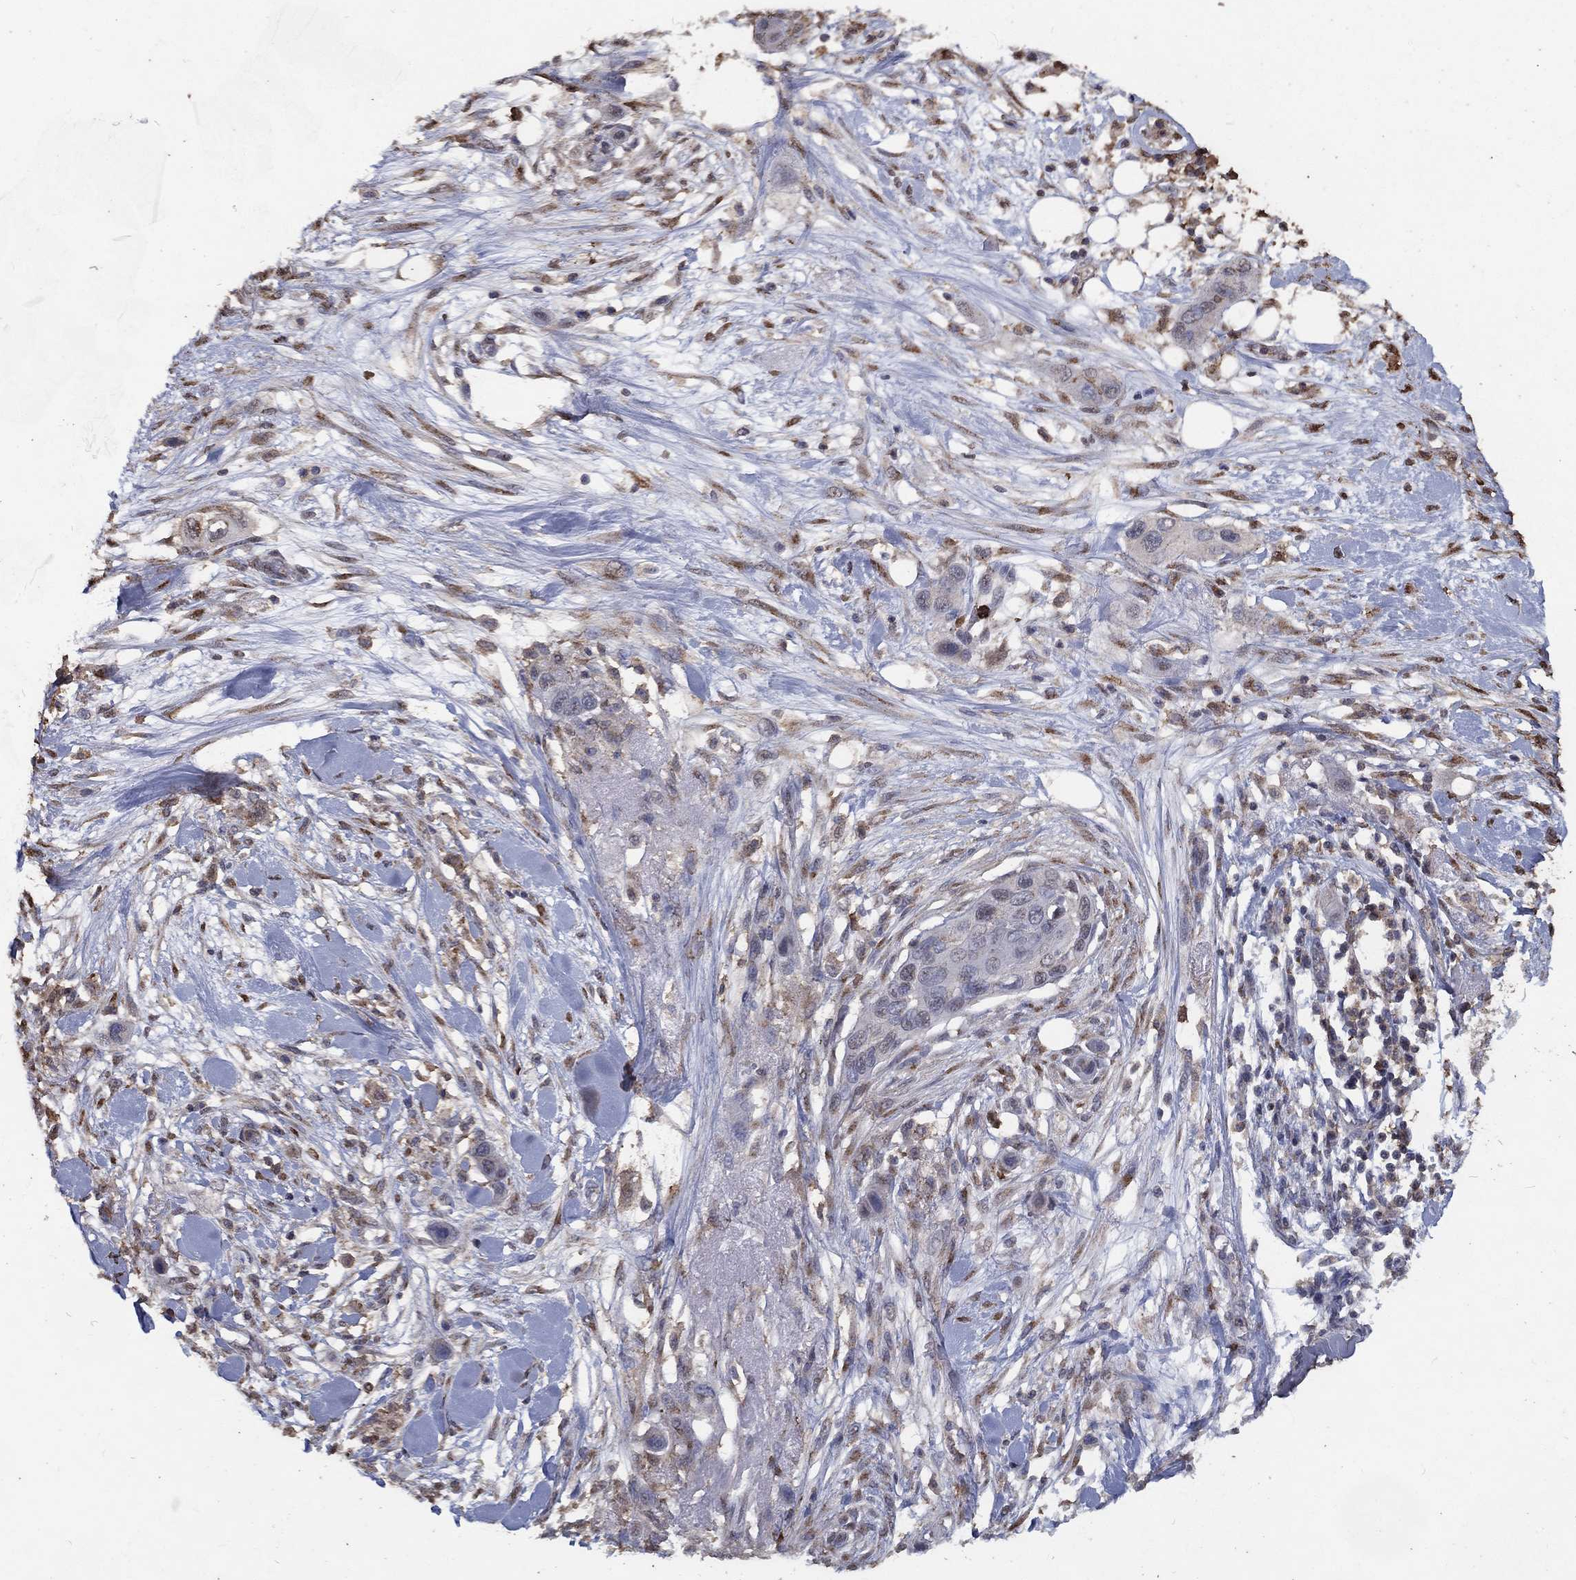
{"staining": {"intensity": "negative", "quantity": "none", "location": "none"}, "tissue": "skin cancer", "cell_type": "Tumor cells", "image_type": "cancer", "snomed": [{"axis": "morphology", "description": "Squamous cell carcinoma, NOS"}, {"axis": "topography", "description": "Skin"}], "caption": "Tumor cells show no significant protein staining in skin squamous cell carcinoma. (Immunohistochemistry (ihc), brightfield microscopy, high magnification).", "gene": "GPR183", "patient": {"sex": "male", "age": 79}}